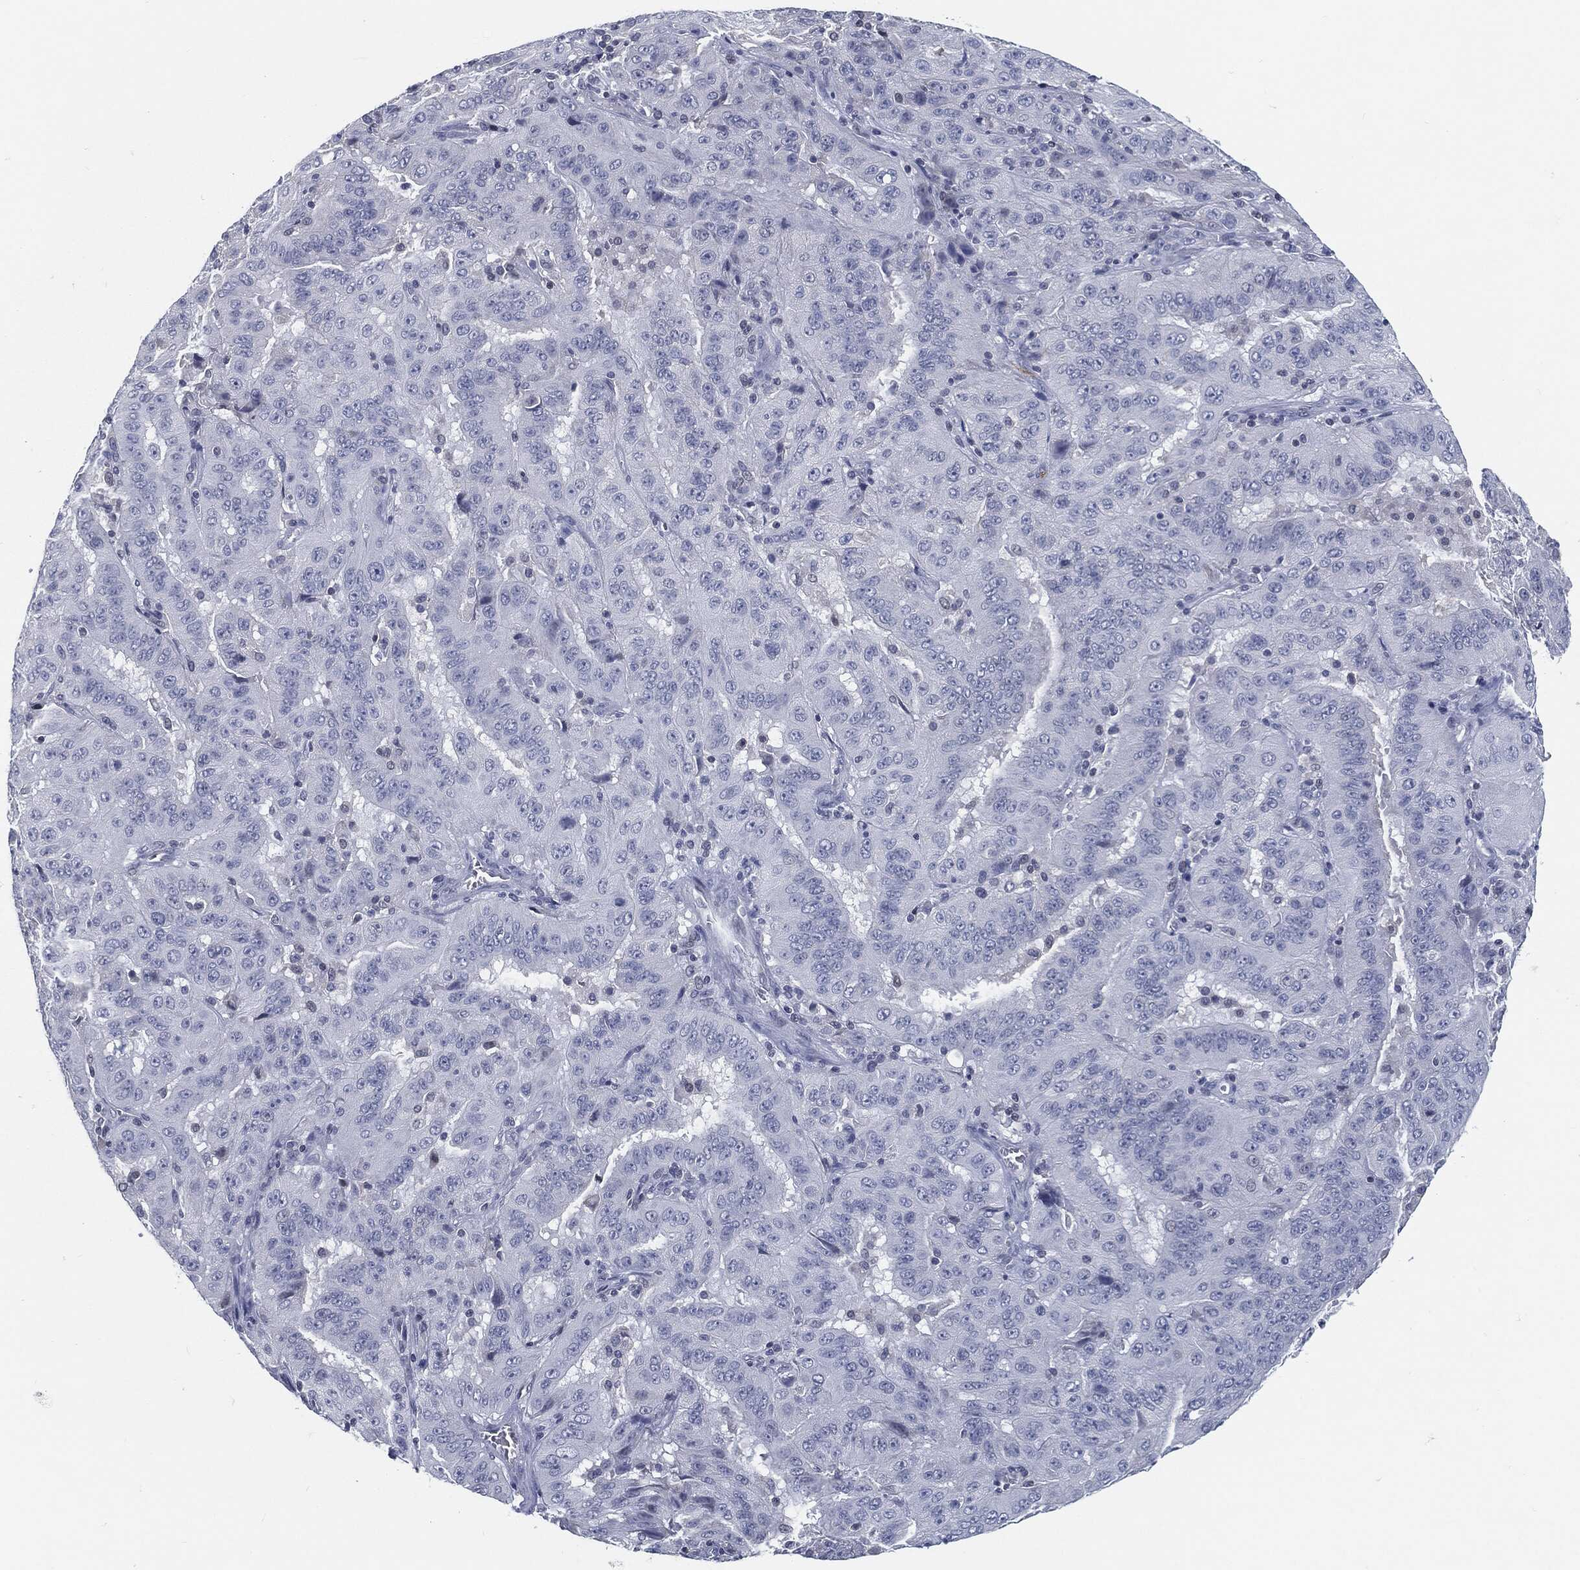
{"staining": {"intensity": "negative", "quantity": "none", "location": "none"}, "tissue": "pancreatic cancer", "cell_type": "Tumor cells", "image_type": "cancer", "snomed": [{"axis": "morphology", "description": "Adenocarcinoma, NOS"}, {"axis": "topography", "description": "Pancreas"}], "caption": "Immunohistochemistry histopathology image of neoplastic tissue: pancreatic cancer stained with DAB displays no significant protein expression in tumor cells.", "gene": "PROM1", "patient": {"sex": "male", "age": 63}}